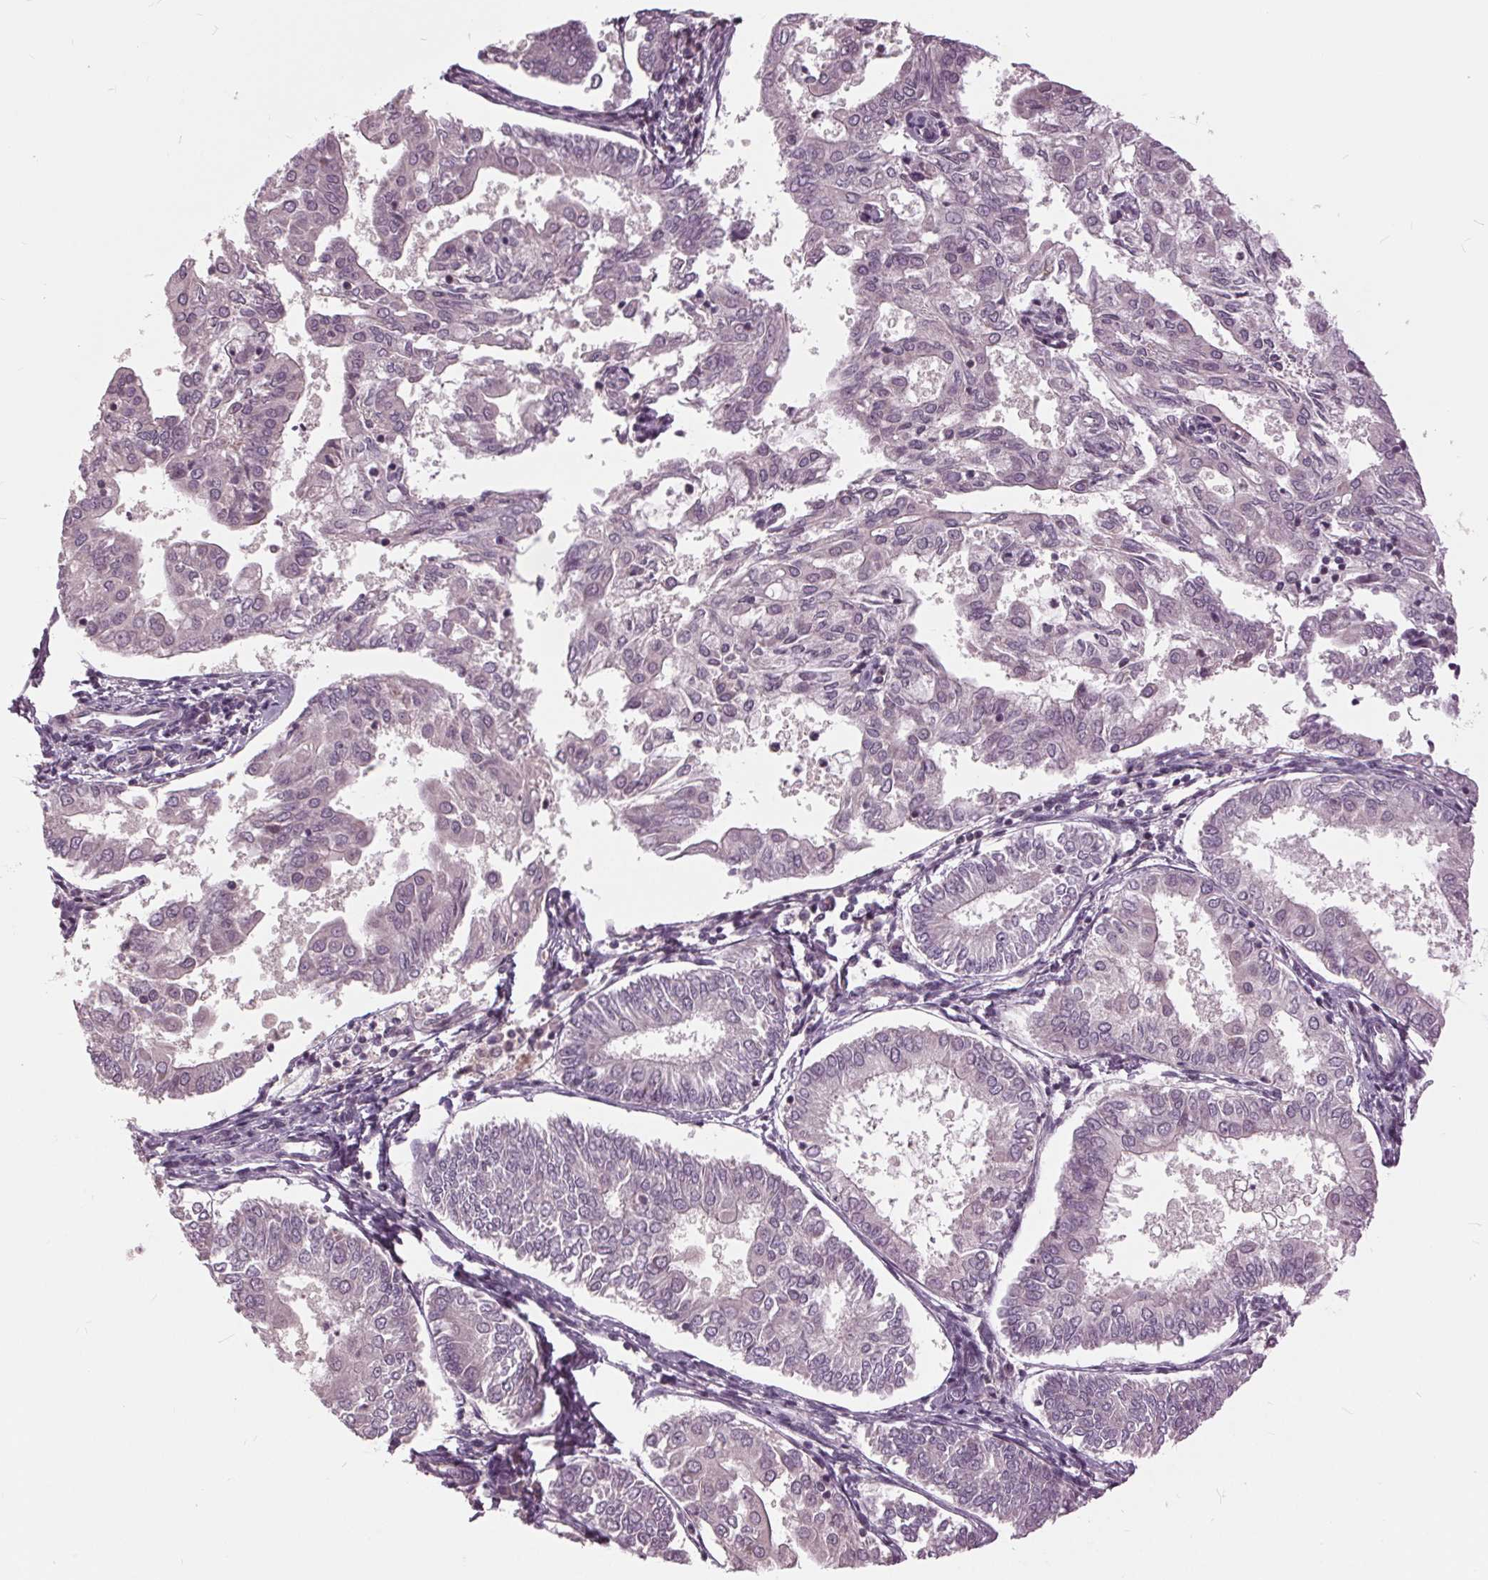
{"staining": {"intensity": "negative", "quantity": "none", "location": "none"}, "tissue": "endometrial cancer", "cell_type": "Tumor cells", "image_type": "cancer", "snomed": [{"axis": "morphology", "description": "Adenocarcinoma, NOS"}, {"axis": "topography", "description": "Endometrium"}], "caption": "Tumor cells show no significant staining in endometrial cancer (adenocarcinoma).", "gene": "SIGLEC6", "patient": {"sex": "female", "age": 68}}